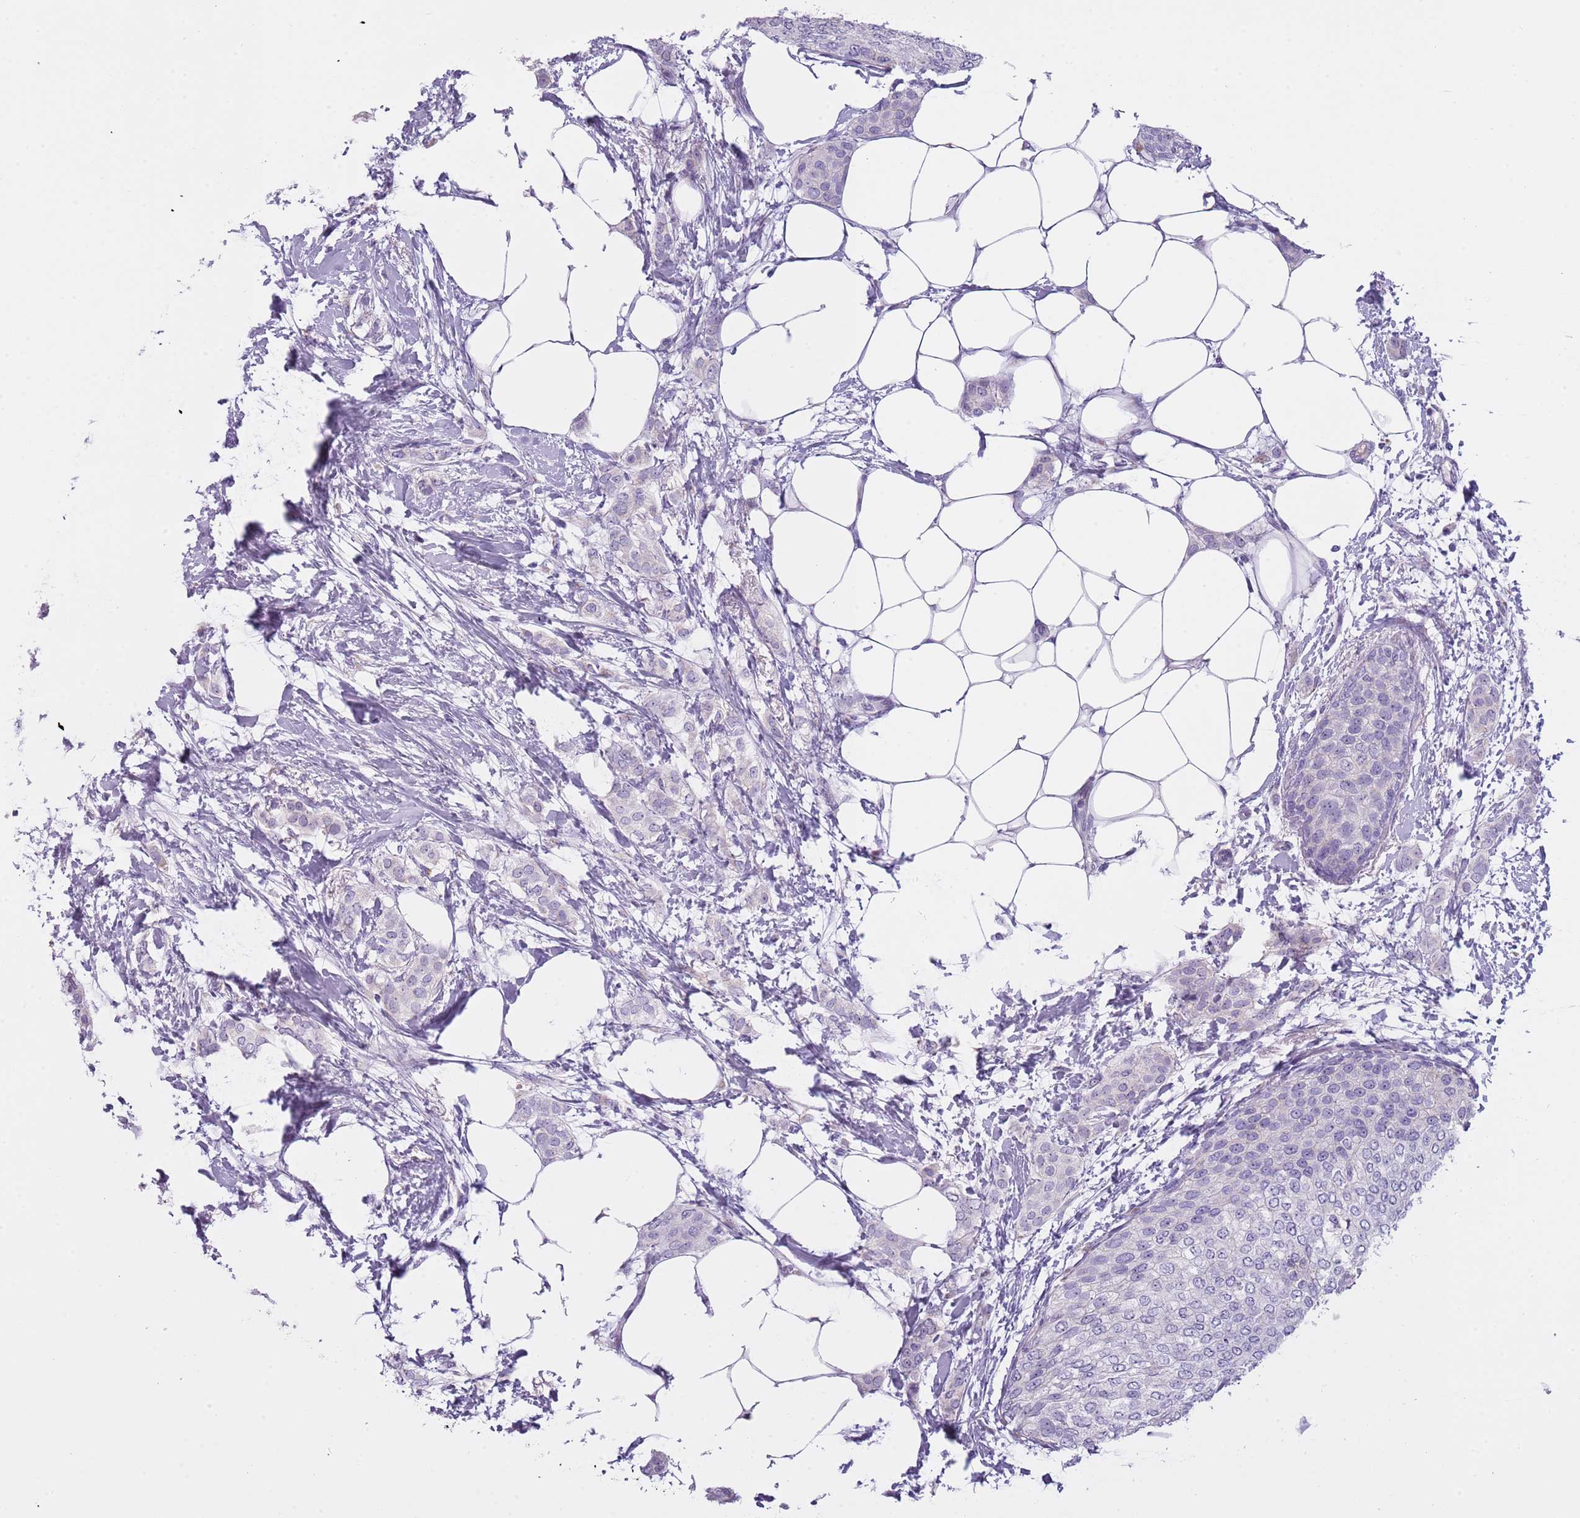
{"staining": {"intensity": "negative", "quantity": "none", "location": "none"}, "tissue": "breast cancer", "cell_type": "Tumor cells", "image_type": "cancer", "snomed": [{"axis": "morphology", "description": "Duct carcinoma"}, {"axis": "topography", "description": "Breast"}], "caption": "A high-resolution micrograph shows IHC staining of breast cancer (intraductal carcinoma), which demonstrates no significant expression in tumor cells.", "gene": "NBPF6", "patient": {"sex": "female", "age": 72}}